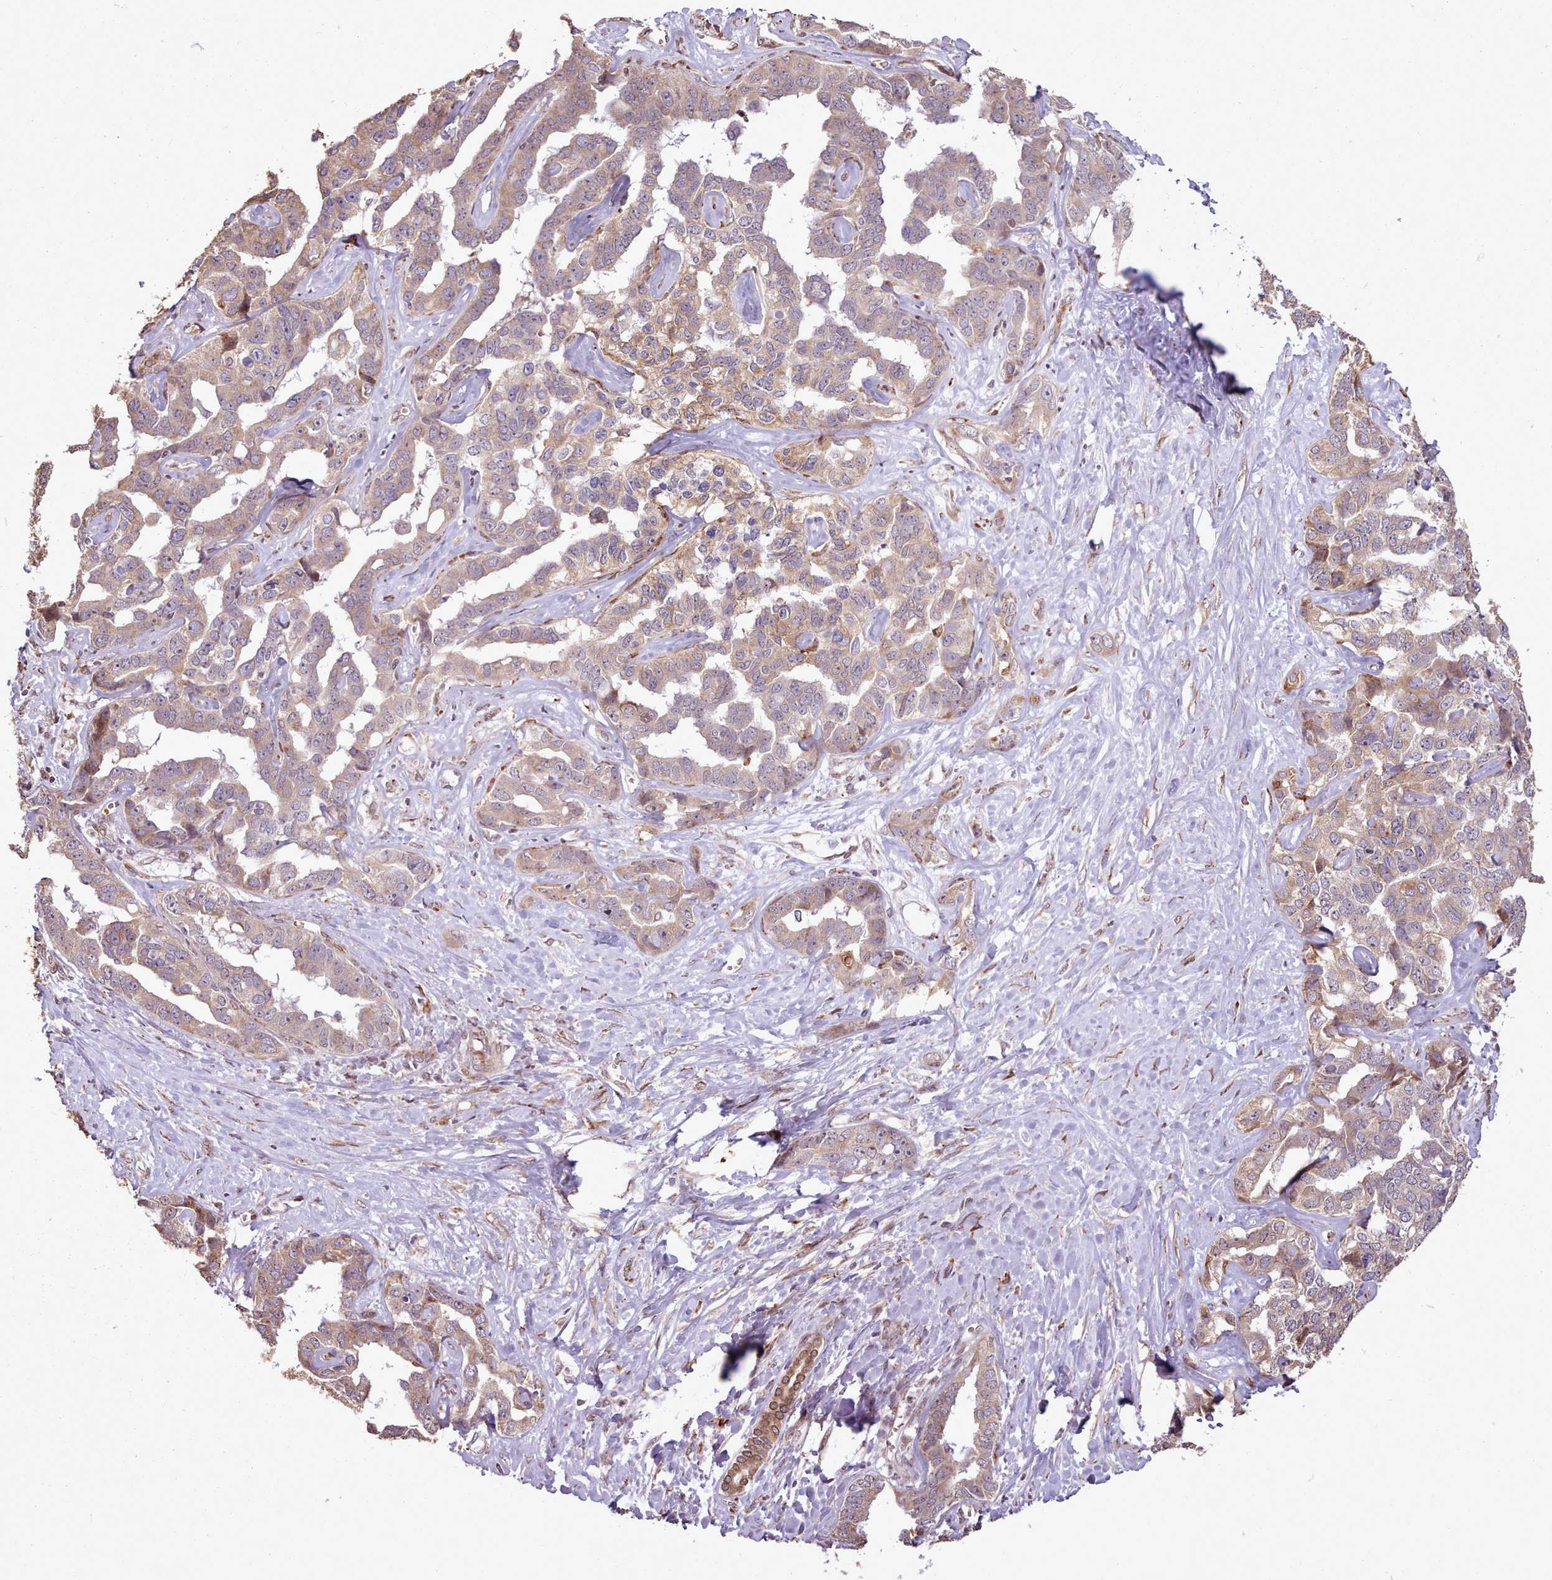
{"staining": {"intensity": "weak", "quantity": "25%-75%", "location": "cytoplasmic/membranous"}, "tissue": "liver cancer", "cell_type": "Tumor cells", "image_type": "cancer", "snomed": [{"axis": "morphology", "description": "Cholangiocarcinoma"}, {"axis": "topography", "description": "Liver"}], "caption": "Weak cytoplasmic/membranous staining is appreciated in approximately 25%-75% of tumor cells in cholangiocarcinoma (liver).", "gene": "CABP1", "patient": {"sex": "male", "age": 59}}